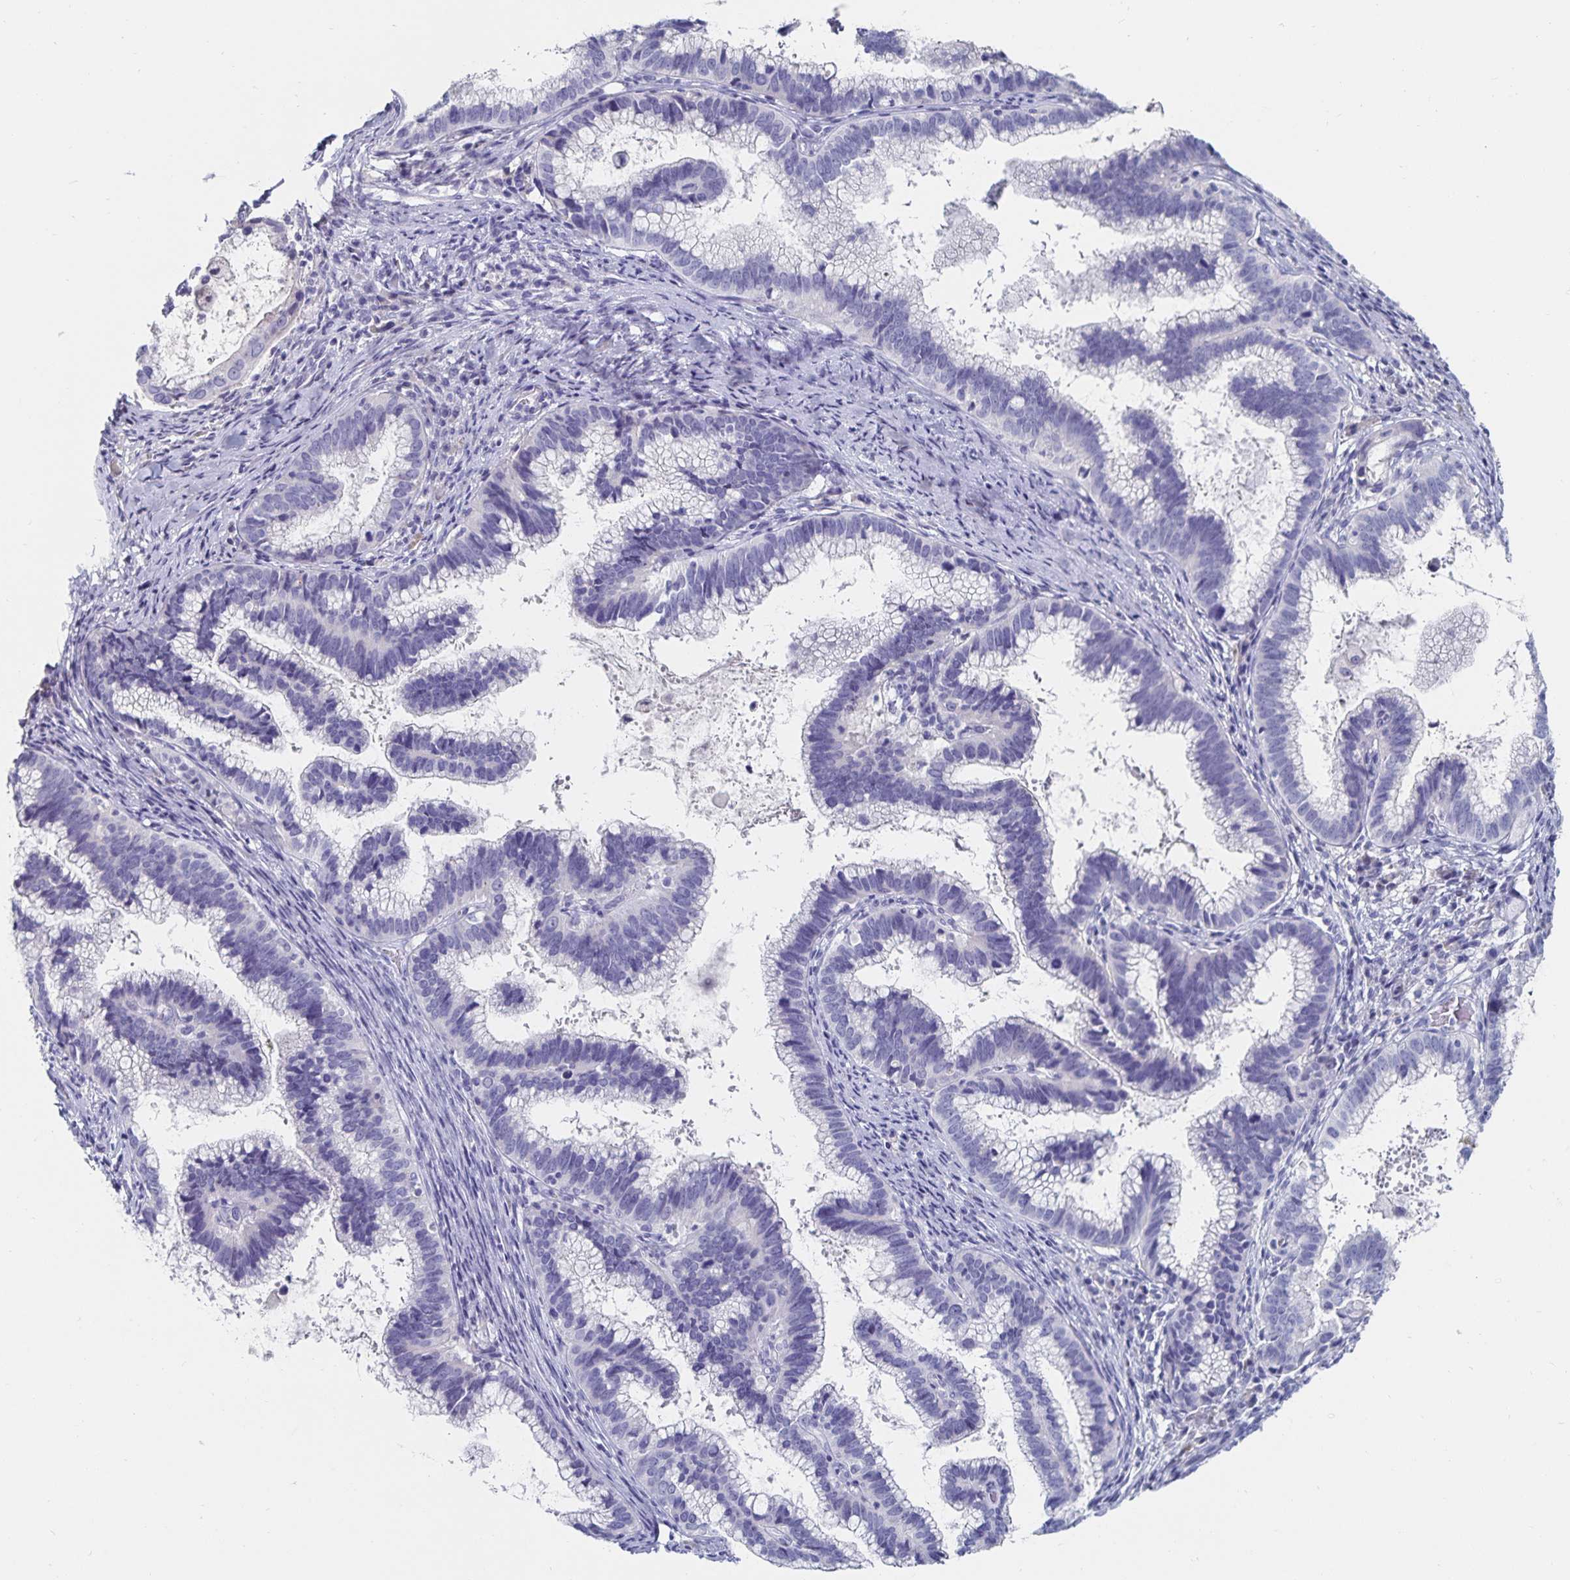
{"staining": {"intensity": "negative", "quantity": "none", "location": "none"}, "tissue": "cervical cancer", "cell_type": "Tumor cells", "image_type": "cancer", "snomed": [{"axis": "morphology", "description": "Adenocarcinoma, NOS"}, {"axis": "topography", "description": "Cervix"}], "caption": "There is no significant staining in tumor cells of cervical cancer (adenocarcinoma).", "gene": "CFAP69", "patient": {"sex": "female", "age": 61}}